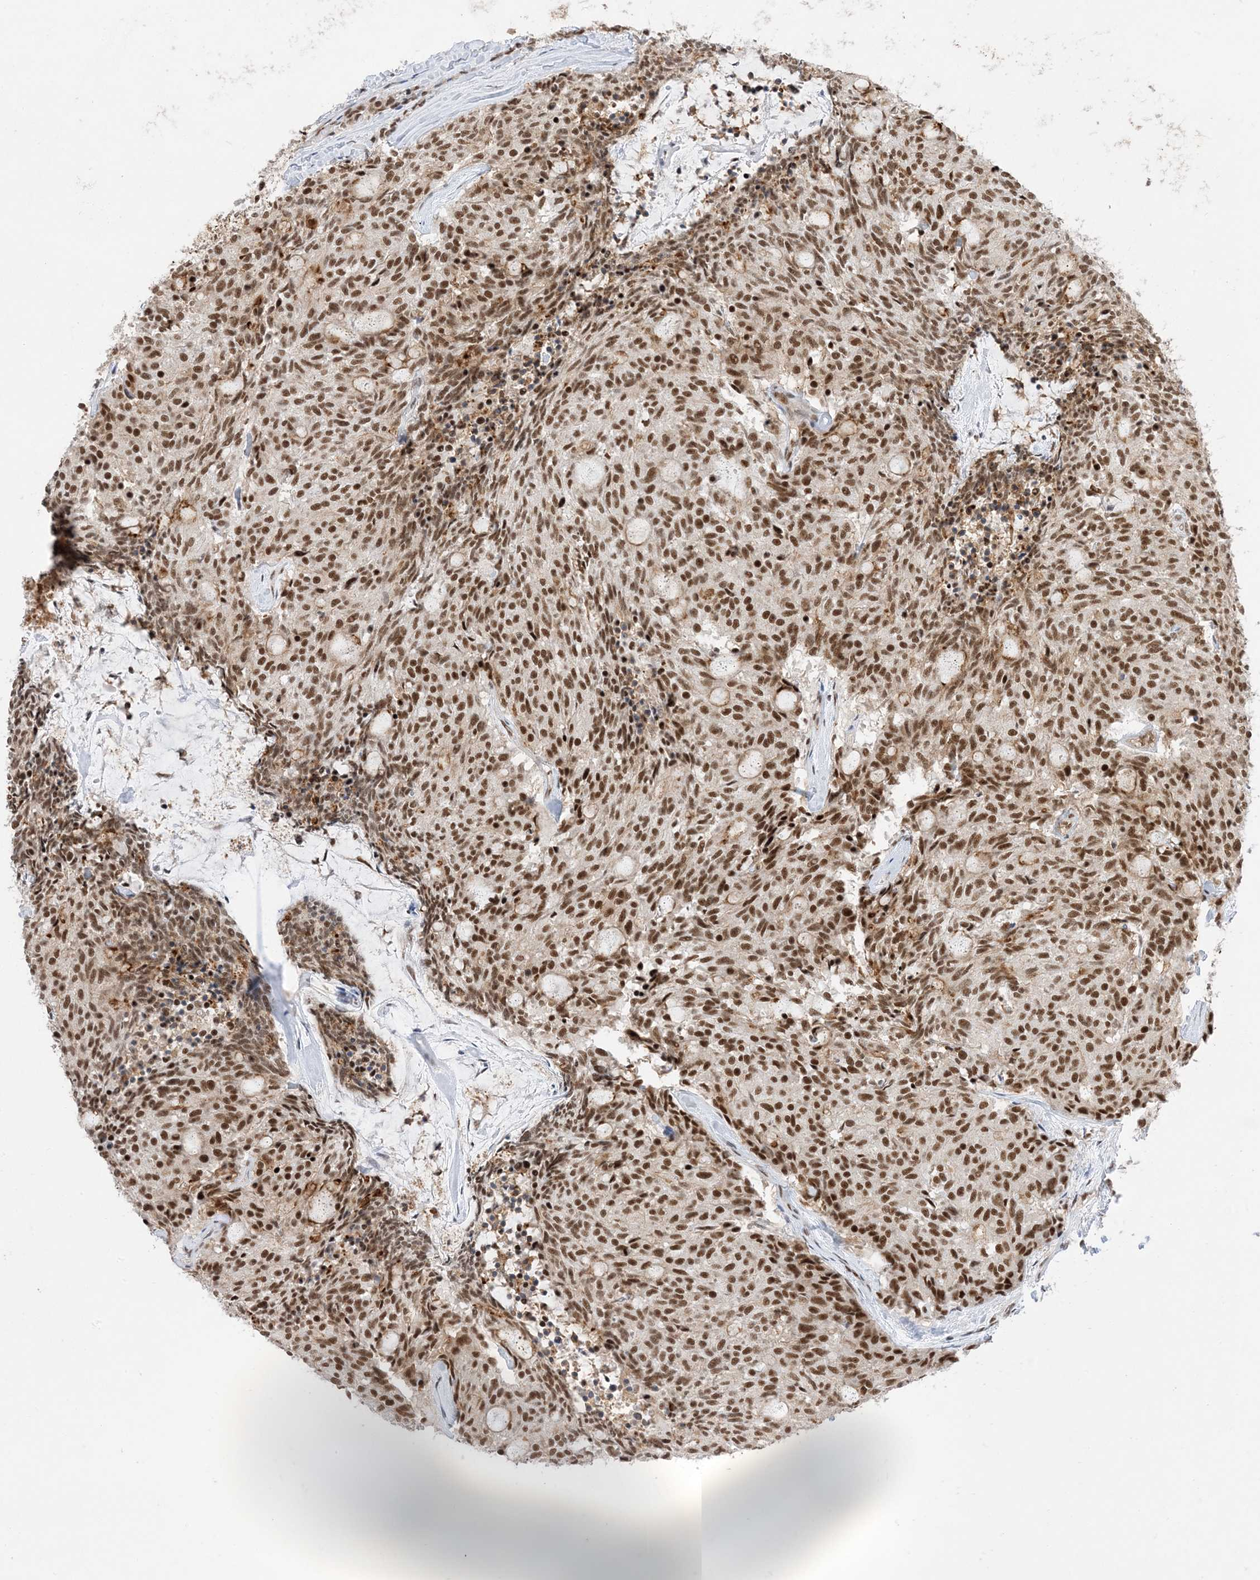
{"staining": {"intensity": "strong", "quantity": ">75%", "location": "nuclear"}, "tissue": "carcinoid", "cell_type": "Tumor cells", "image_type": "cancer", "snomed": [{"axis": "morphology", "description": "Carcinoid, malignant, NOS"}, {"axis": "topography", "description": "Pancreas"}], "caption": "Tumor cells exhibit high levels of strong nuclear positivity in about >75% of cells in human carcinoid (malignant). Using DAB (brown) and hematoxylin (blue) stains, captured at high magnification using brightfield microscopy.", "gene": "SF3A3", "patient": {"sex": "female", "age": 54}}